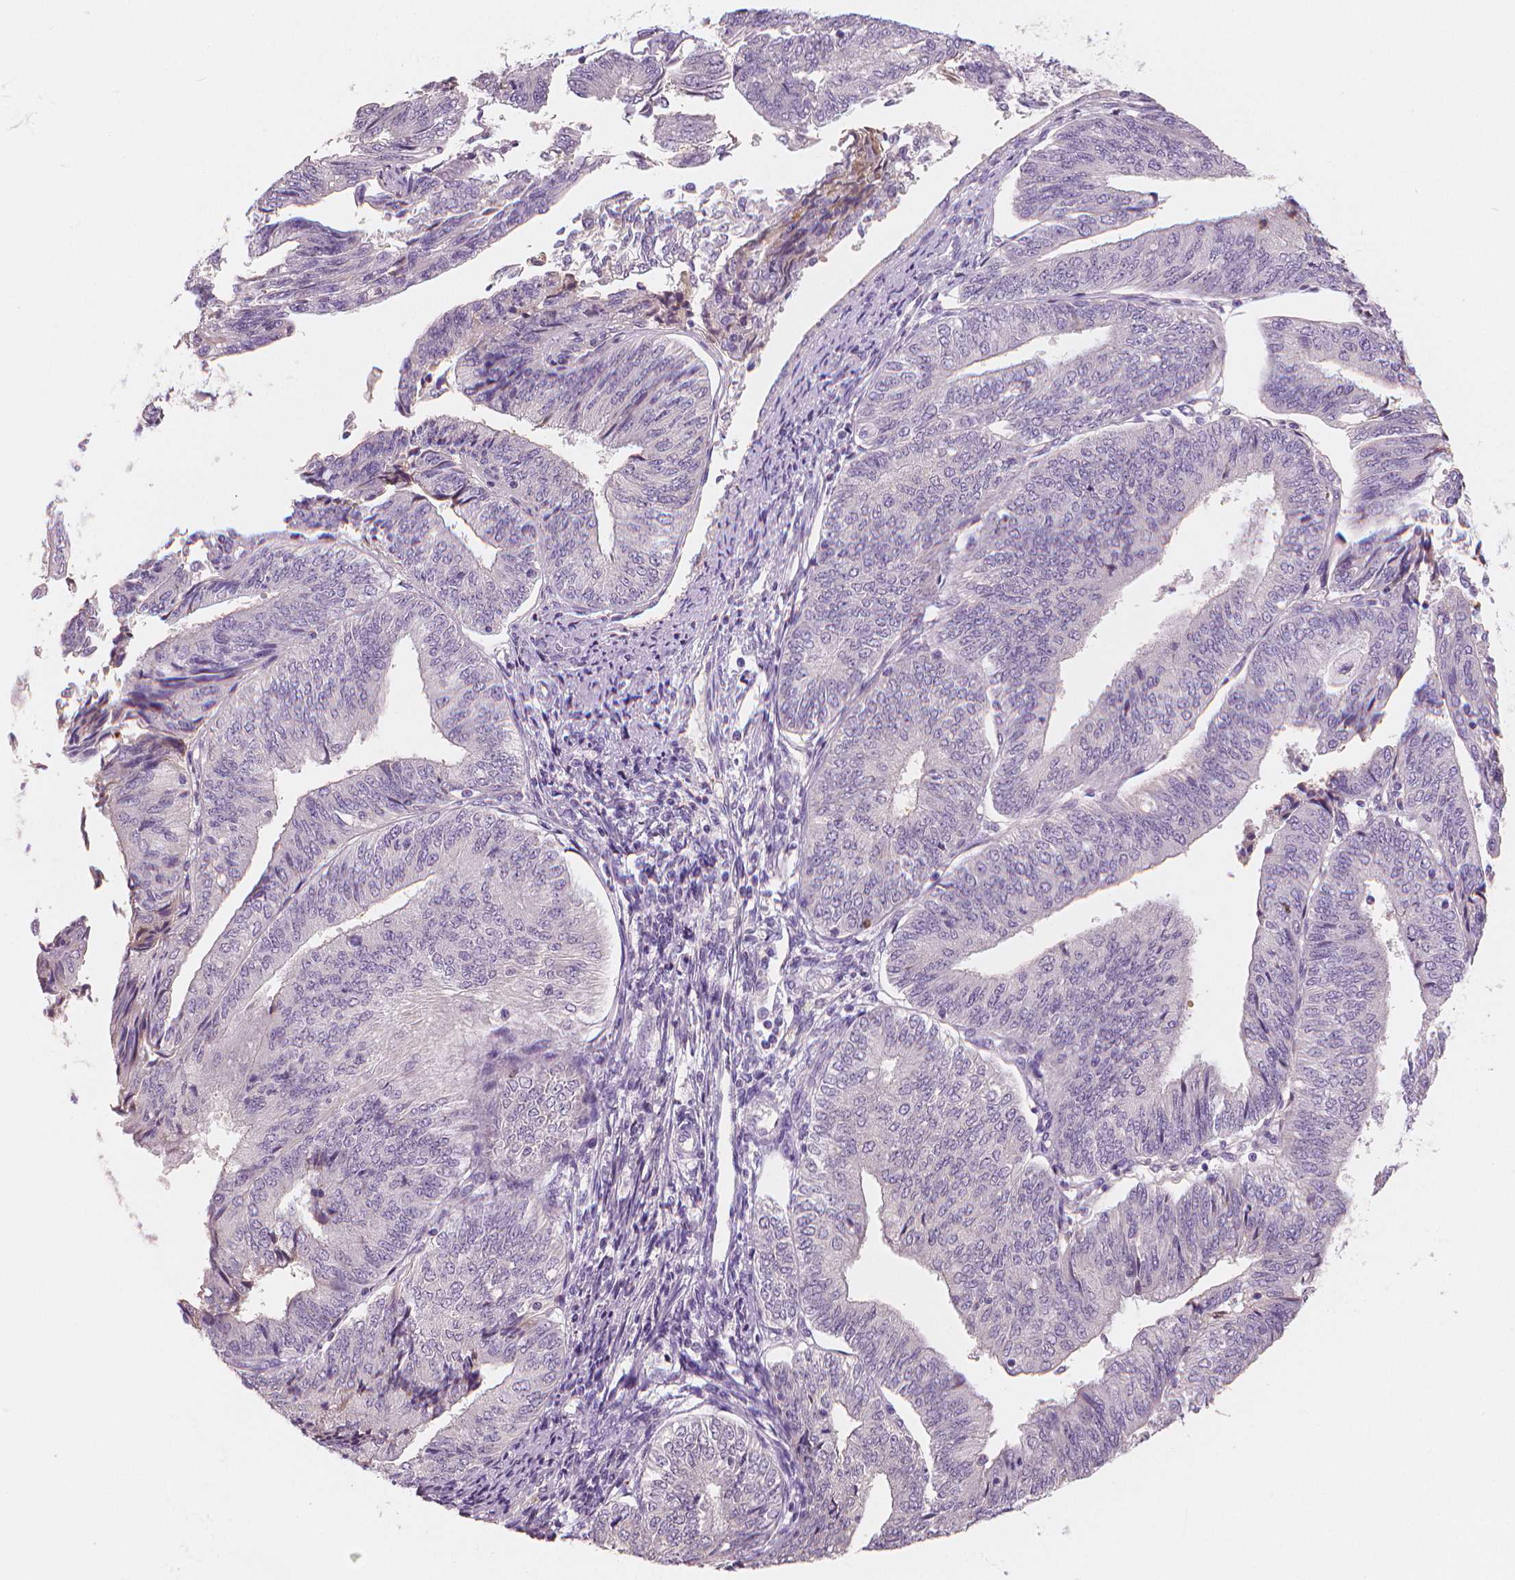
{"staining": {"intensity": "negative", "quantity": "none", "location": "none"}, "tissue": "endometrial cancer", "cell_type": "Tumor cells", "image_type": "cancer", "snomed": [{"axis": "morphology", "description": "Adenocarcinoma, NOS"}, {"axis": "topography", "description": "Endometrium"}], "caption": "Histopathology image shows no significant protein expression in tumor cells of adenocarcinoma (endometrial).", "gene": "APOA4", "patient": {"sex": "female", "age": 58}}